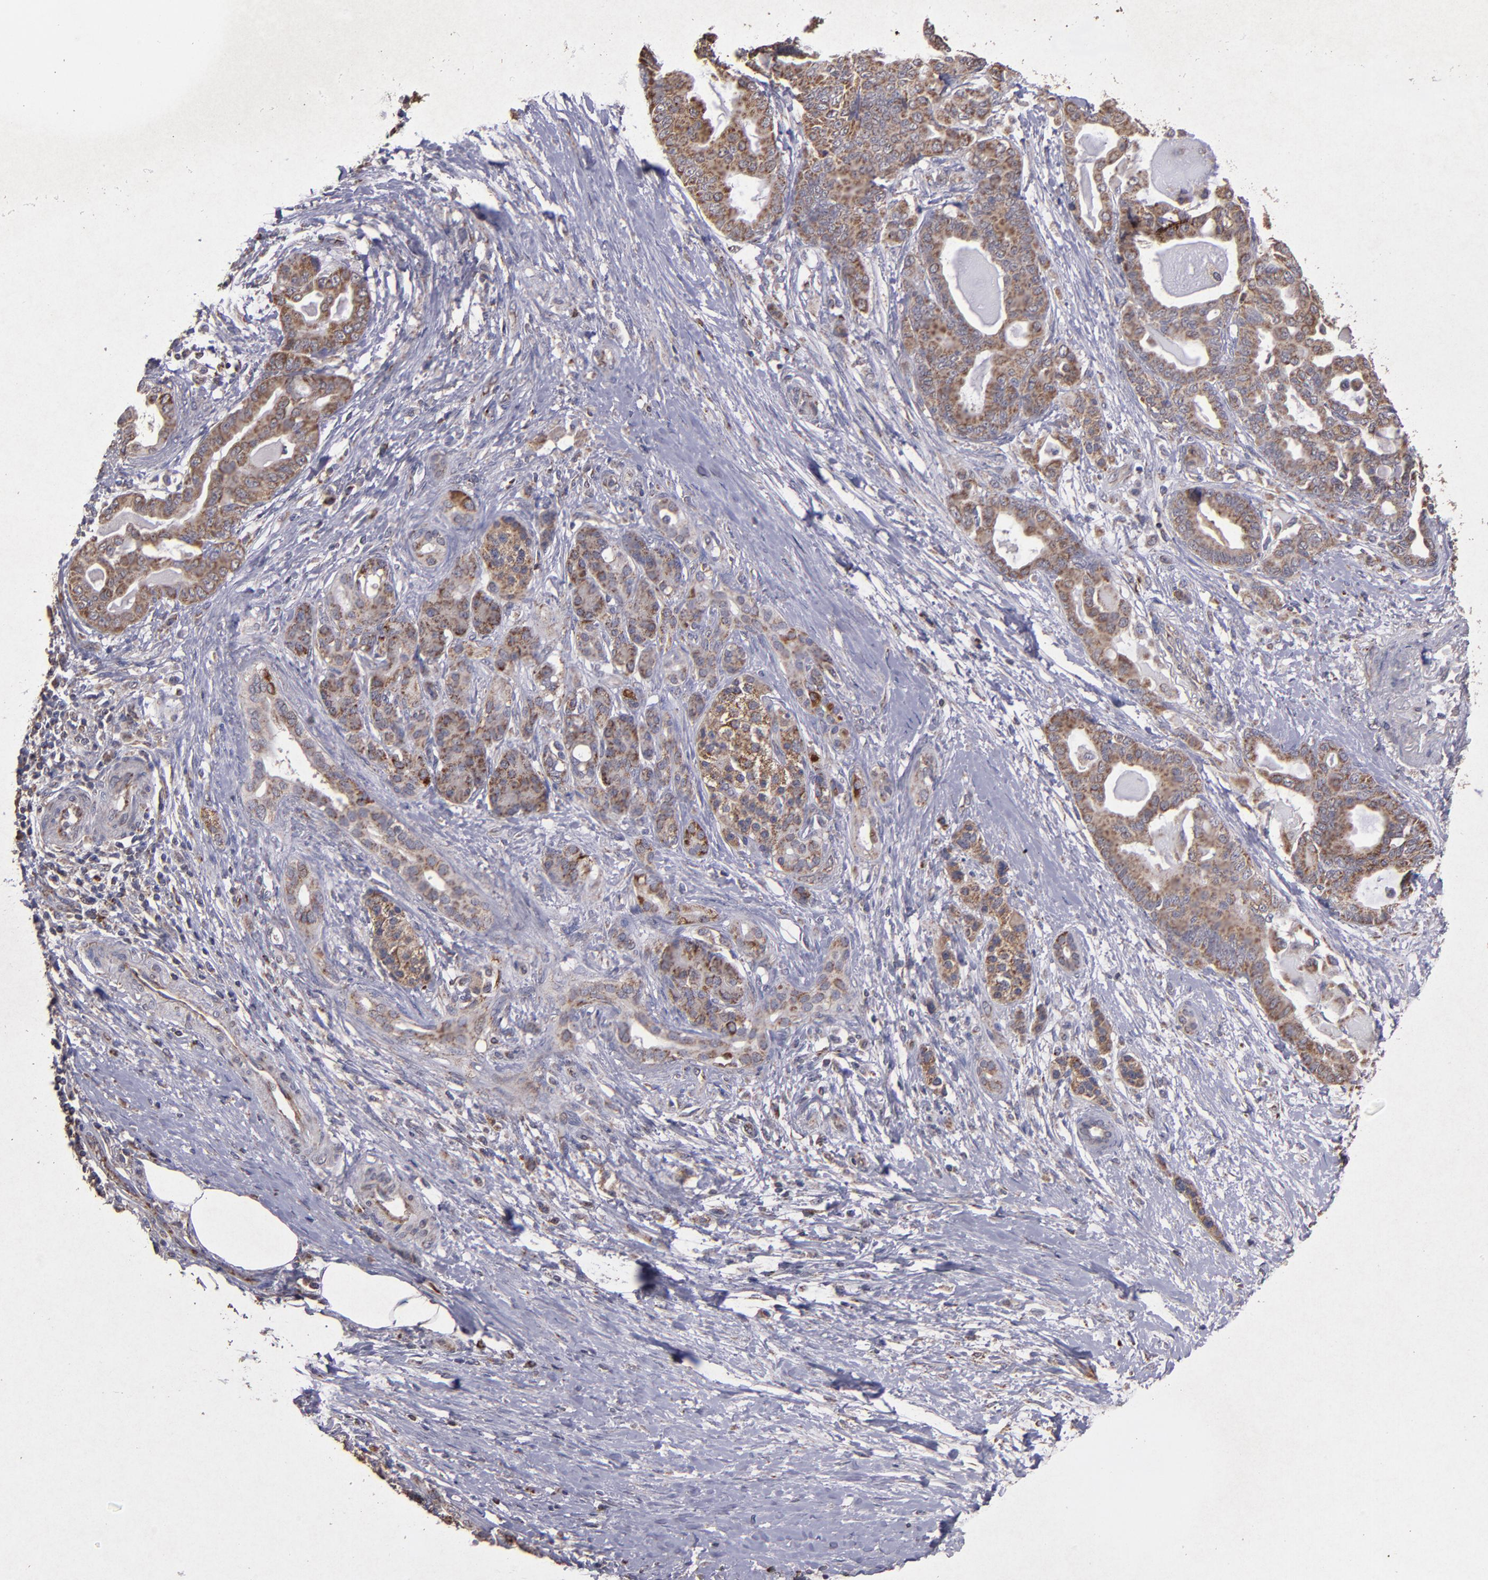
{"staining": {"intensity": "weak", "quantity": ">75%", "location": "cytoplasmic/membranous"}, "tissue": "pancreatic cancer", "cell_type": "Tumor cells", "image_type": "cancer", "snomed": [{"axis": "morphology", "description": "Adenocarcinoma, NOS"}, {"axis": "topography", "description": "Pancreas"}], "caption": "Pancreatic adenocarcinoma stained for a protein (brown) exhibits weak cytoplasmic/membranous positive staining in about >75% of tumor cells.", "gene": "TIMM9", "patient": {"sex": "male", "age": 63}}